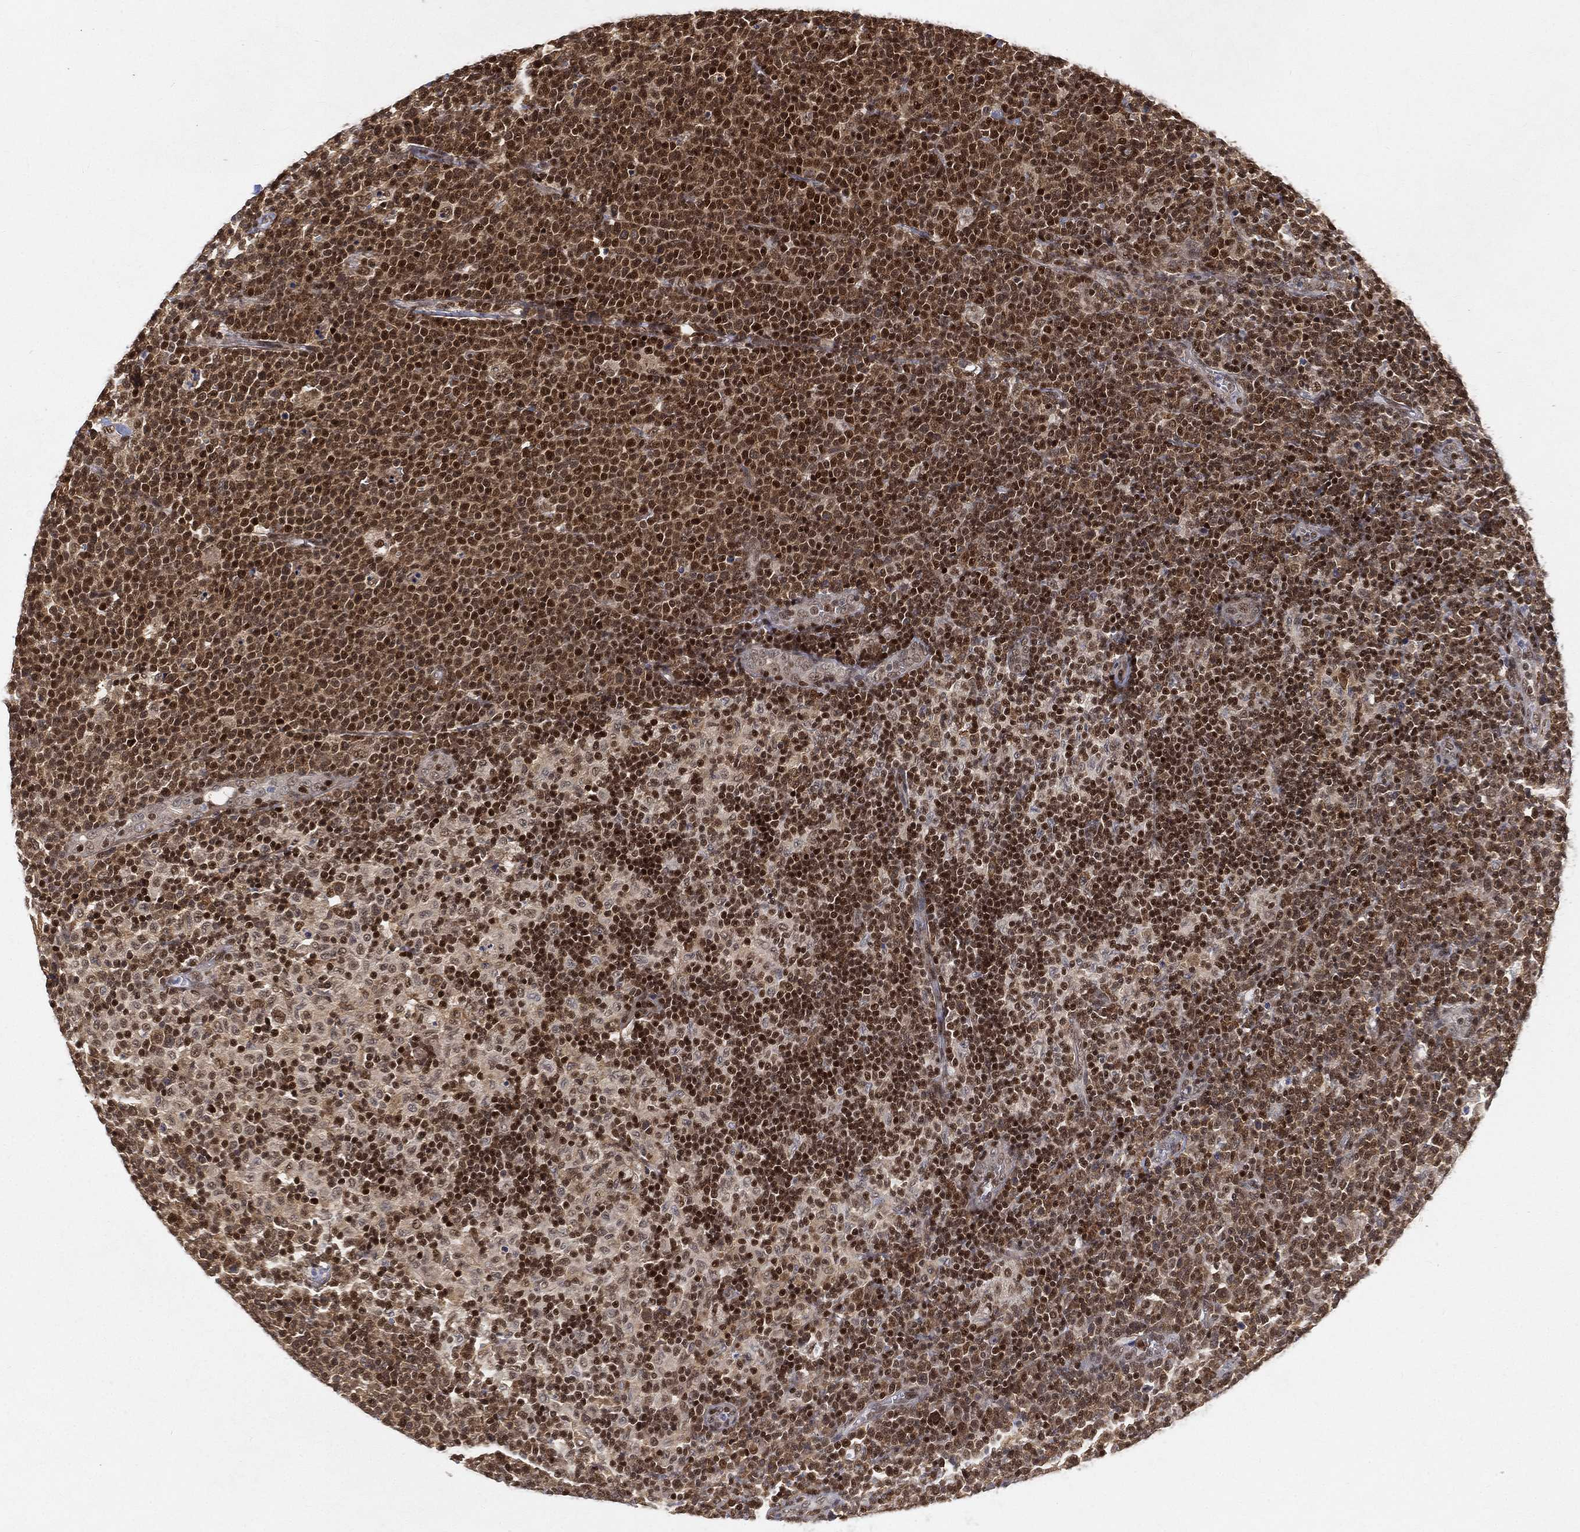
{"staining": {"intensity": "strong", "quantity": "25%-75%", "location": "nuclear"}, "tissue": "lymphoma", "cell_type": "Tumor cells", "image_type": "cancer", "snomed": [{"axis": "morphology", "description": "Malignant lymphoma, non-Hodgkin's type, High grade"}, {"axis": "topography", "description": "Lymph node"}], "caption": "Approximately 25%-75% of tumor cells in high-grade malignant lymphoma, non-Hodgkin's type show strong nuclear protein positivity as visualized by brown immunohistochemical staining.", "gene": "CRTC3", "patient": {"sex": "male", "age": 61}}